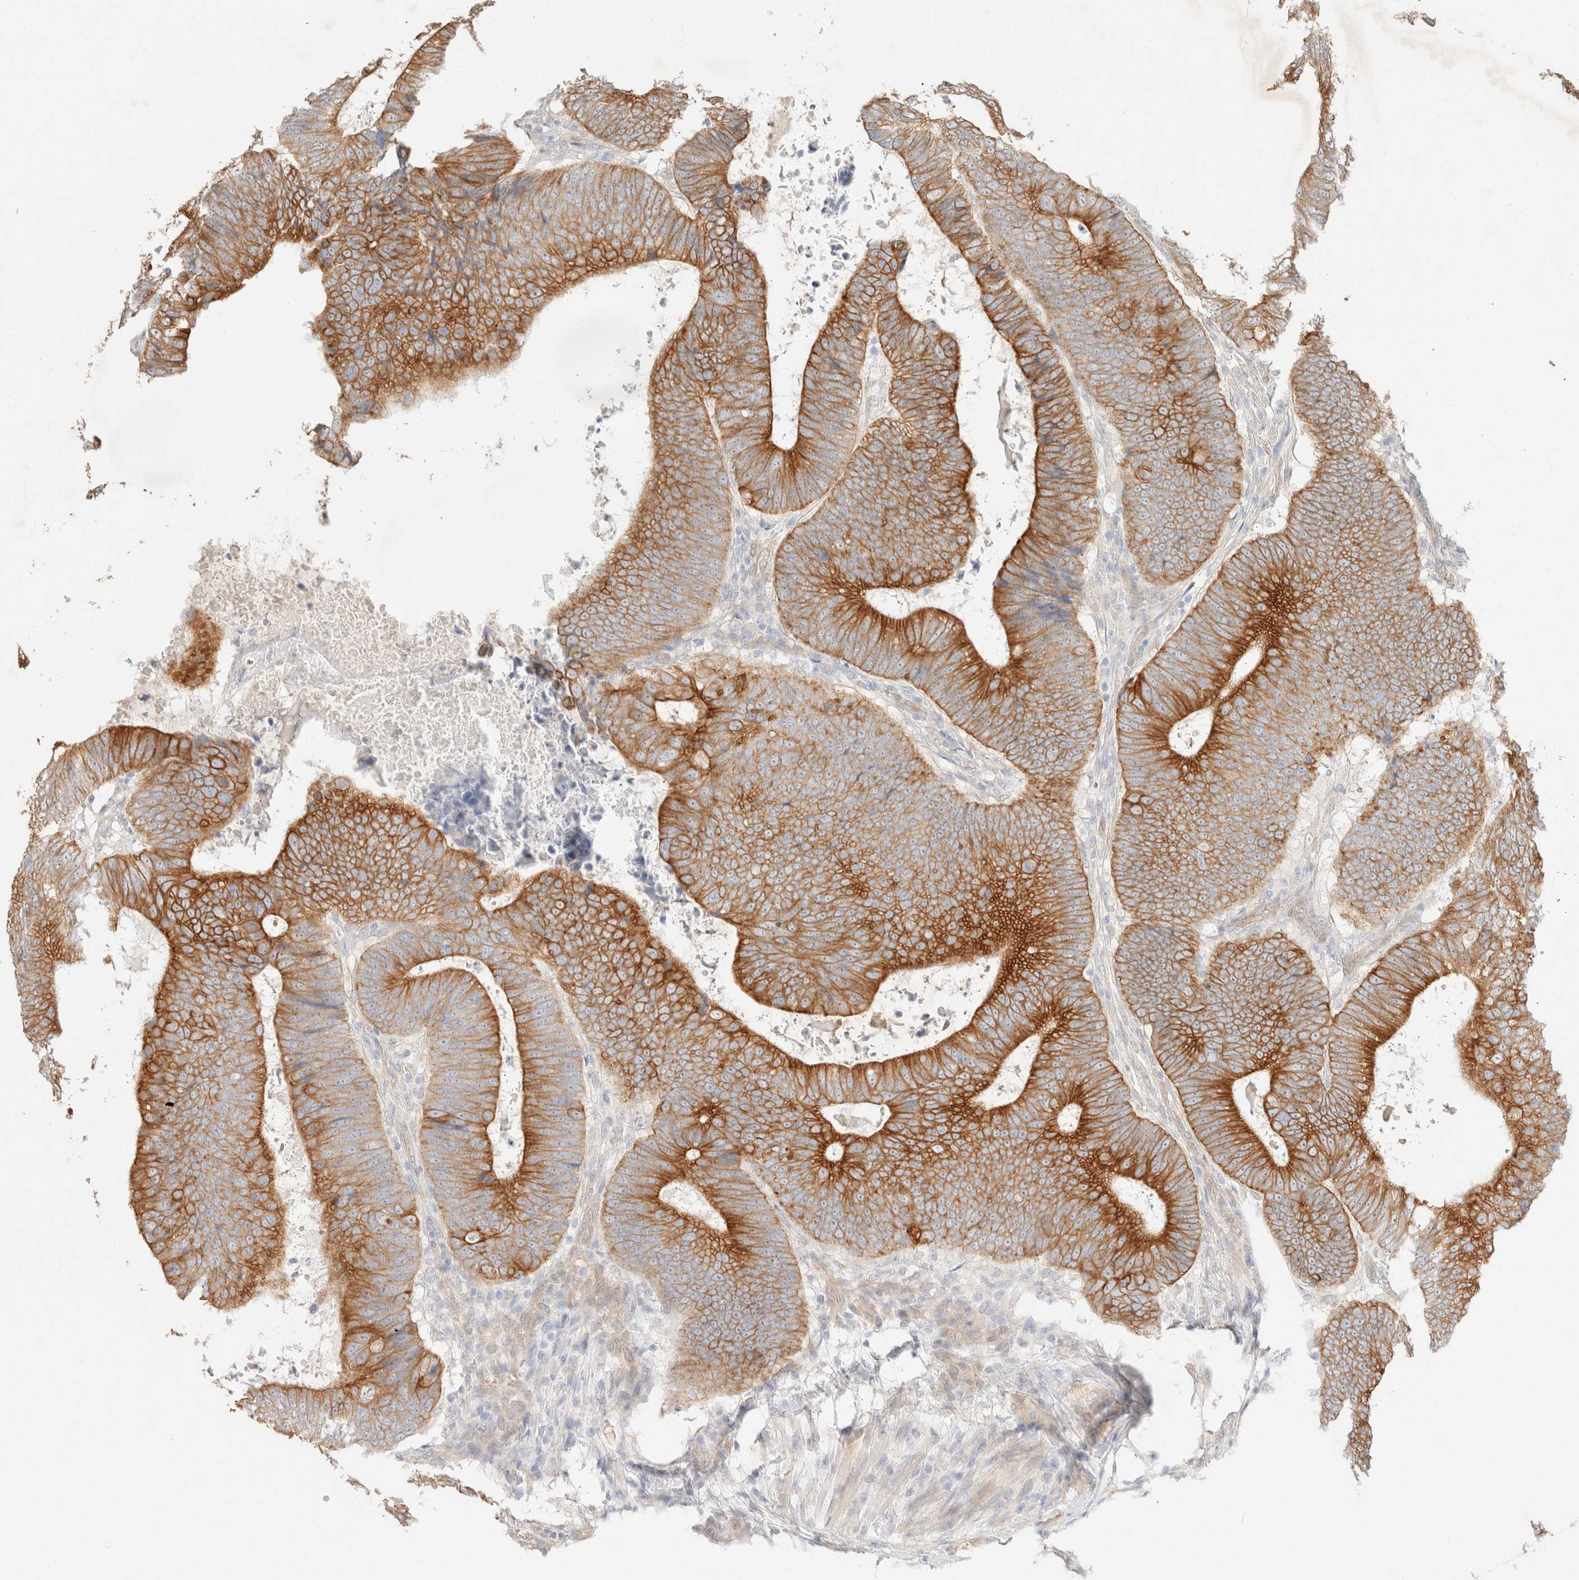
{"staining": {"intensity": "strong", "quantity": "25%-75%", "location": "cytoplasmic/membranous"}, "tissue": "colorectal cancer", "cell_type": "Tumor cells", "image_type": "cancer", "snomed": [{"axis": "morphology", "description": "Adenocarcinoma, NOS"}, {"axis": "topography", "description": "Colon"}], "caption": "Tumor cells reveal high levels of strong cytoplasmic/membranous expression in approximately 25%-75% of cells in human colorectal adenocarcinoma.", "gene": "CSNK1E", "patient": {"sex": "male", "age": 56}}